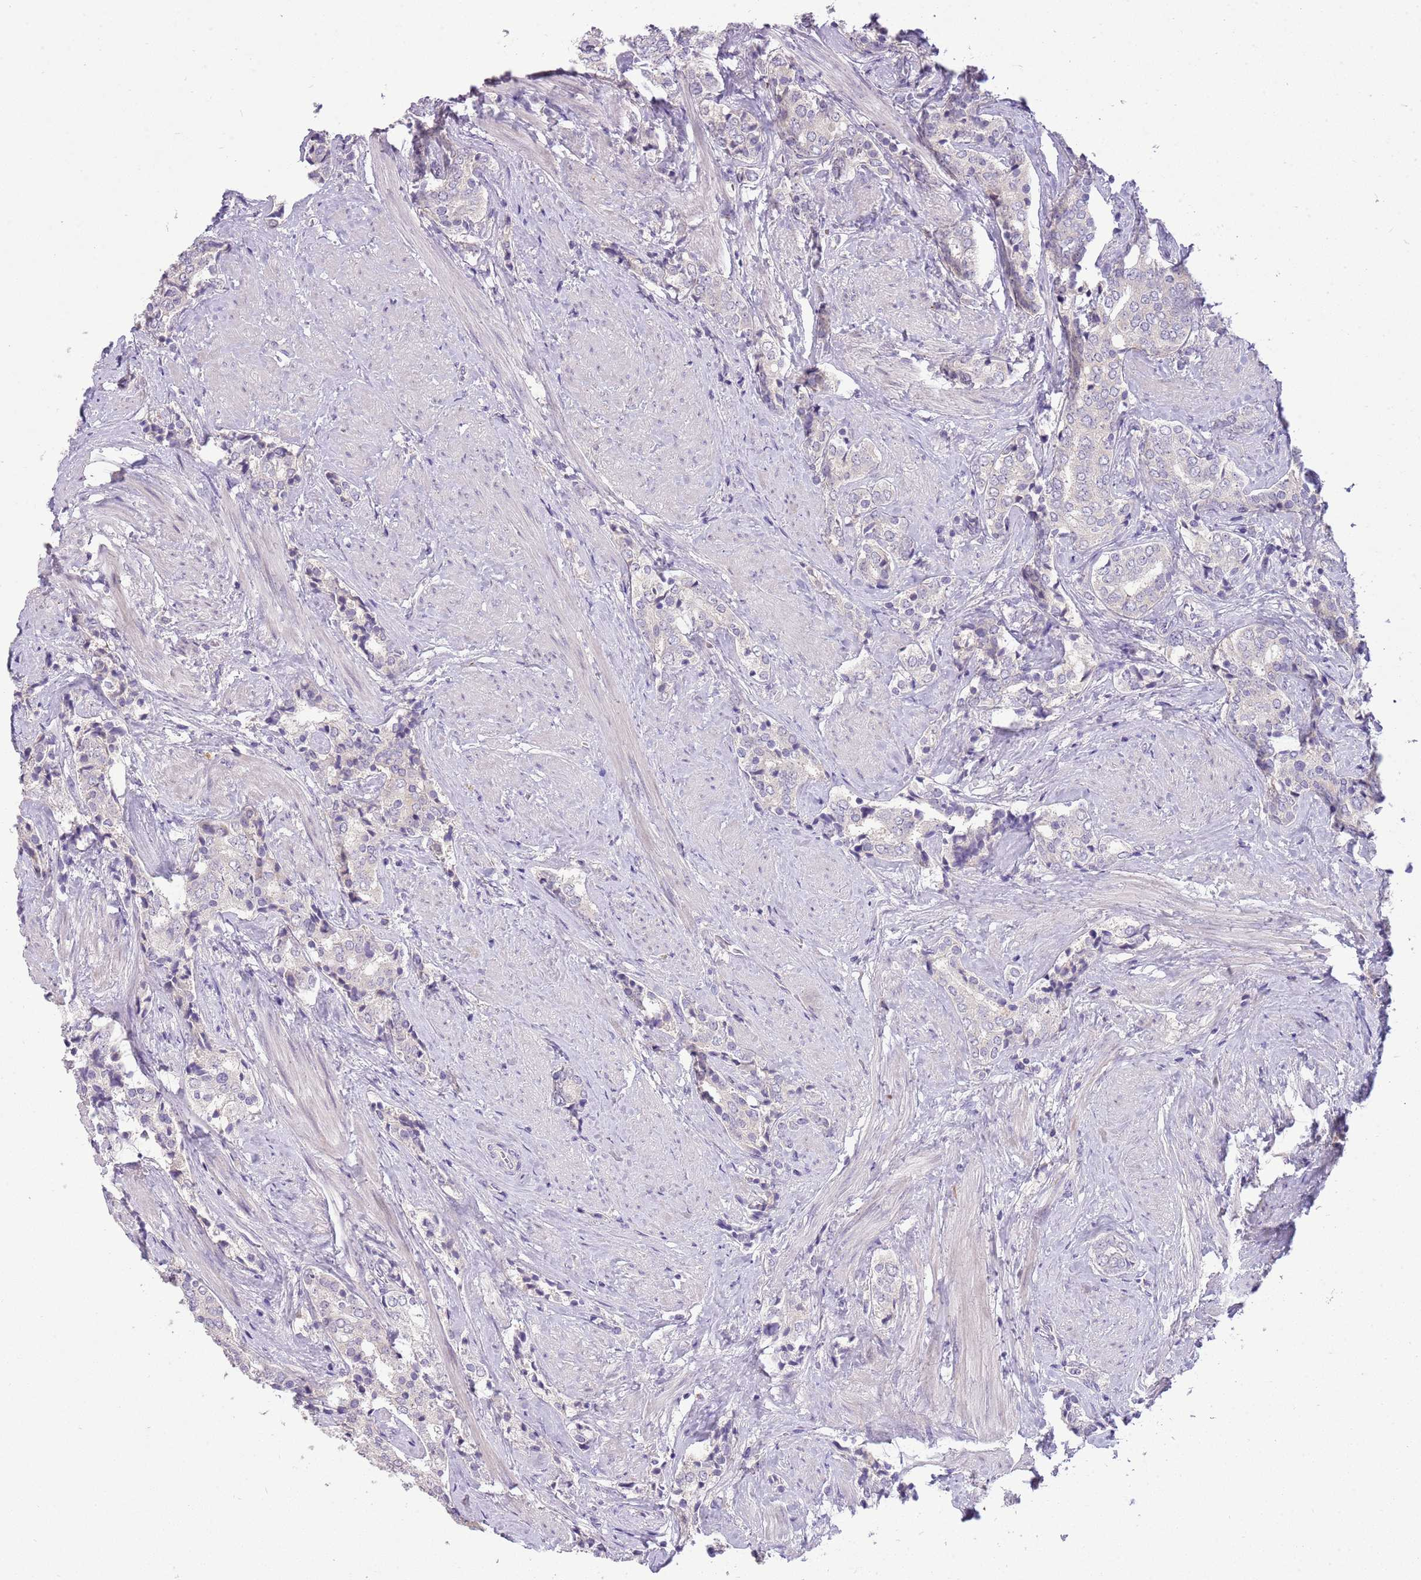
{"staining": {"intensity": "negative", "quantity": "none", "location": "none"}, "tissue": "prostate cancer", "cell_type": "Tumor cells", "image_type": "cancer", "snomed": [{"axis": "morphology", "description": "Adenocarcinoma, High grade"}, {"axis": "topography", "description": "Prostate"}], "caption": "Immunohistochemistry image of neoplastic tissue: prostate cancer (adenocarcinoma (high-grade)) stained with DAB shows no significant protein positivity in tumor cells.", "gene": "SCAMP5", "patient": {"sex": "male", "age": 71}}